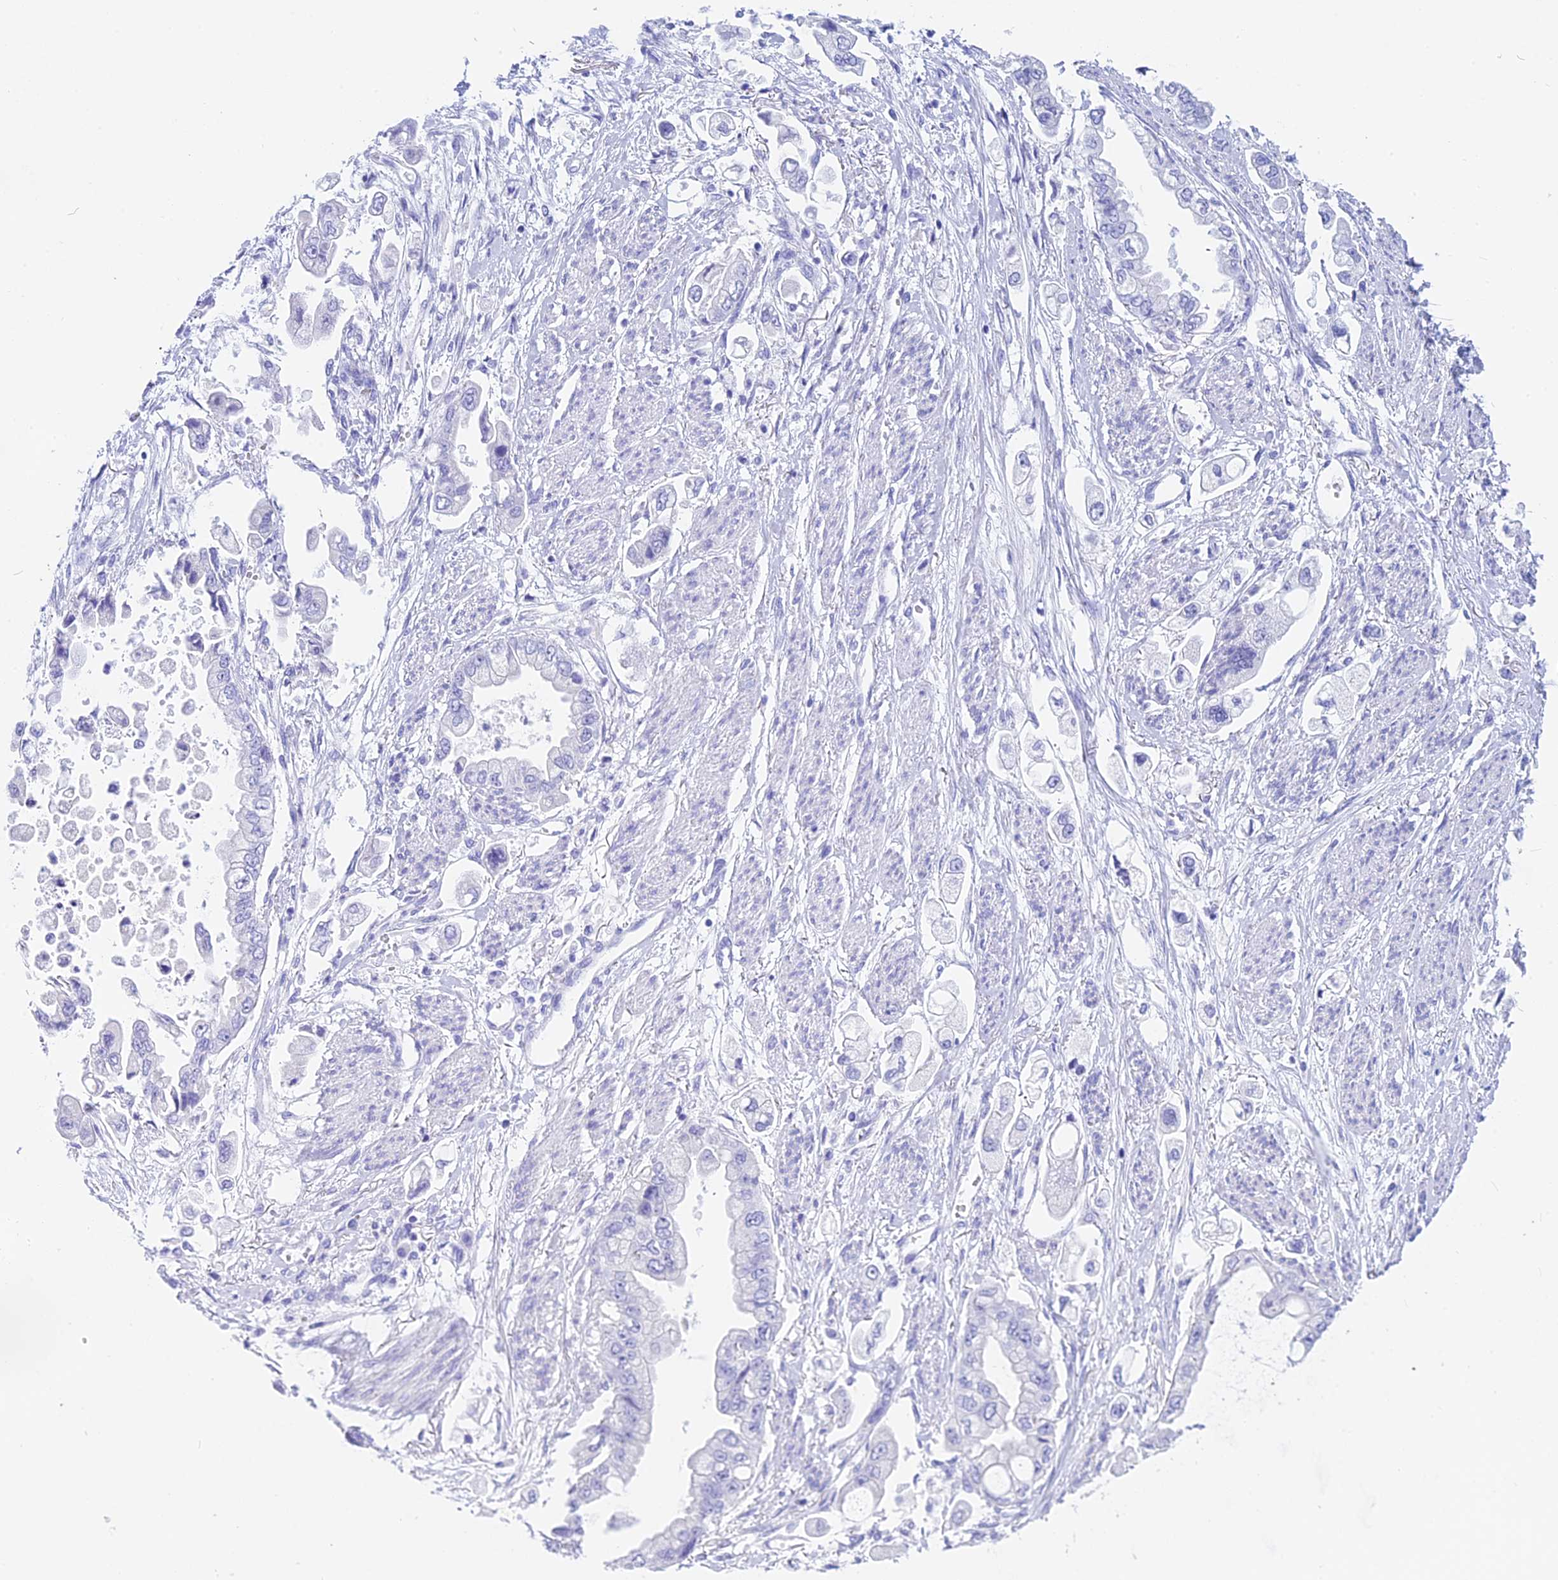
{"staining": {"intensity": "negative", "quantity": "none", "location": "none"}, "tissue": "stomach cancer", "cell_type": "Tumor cells", "image_type": "cancer", "snomed": [{"axis": "morphology", "description": "Adenocarcinoma, NOS"}, {"axis": "topography", "description": "Stomach"}], "caption": "High magnification brightfield microscopy of stomach adenocarcinoma stained with DAB (3,3'-diaminobenzidine) (brown) and counterstained with hematoxylin (blue): tumor cells show no significant expression.", "gene": "ISCA1", "patient": {"sex": "male", "age": 62}}